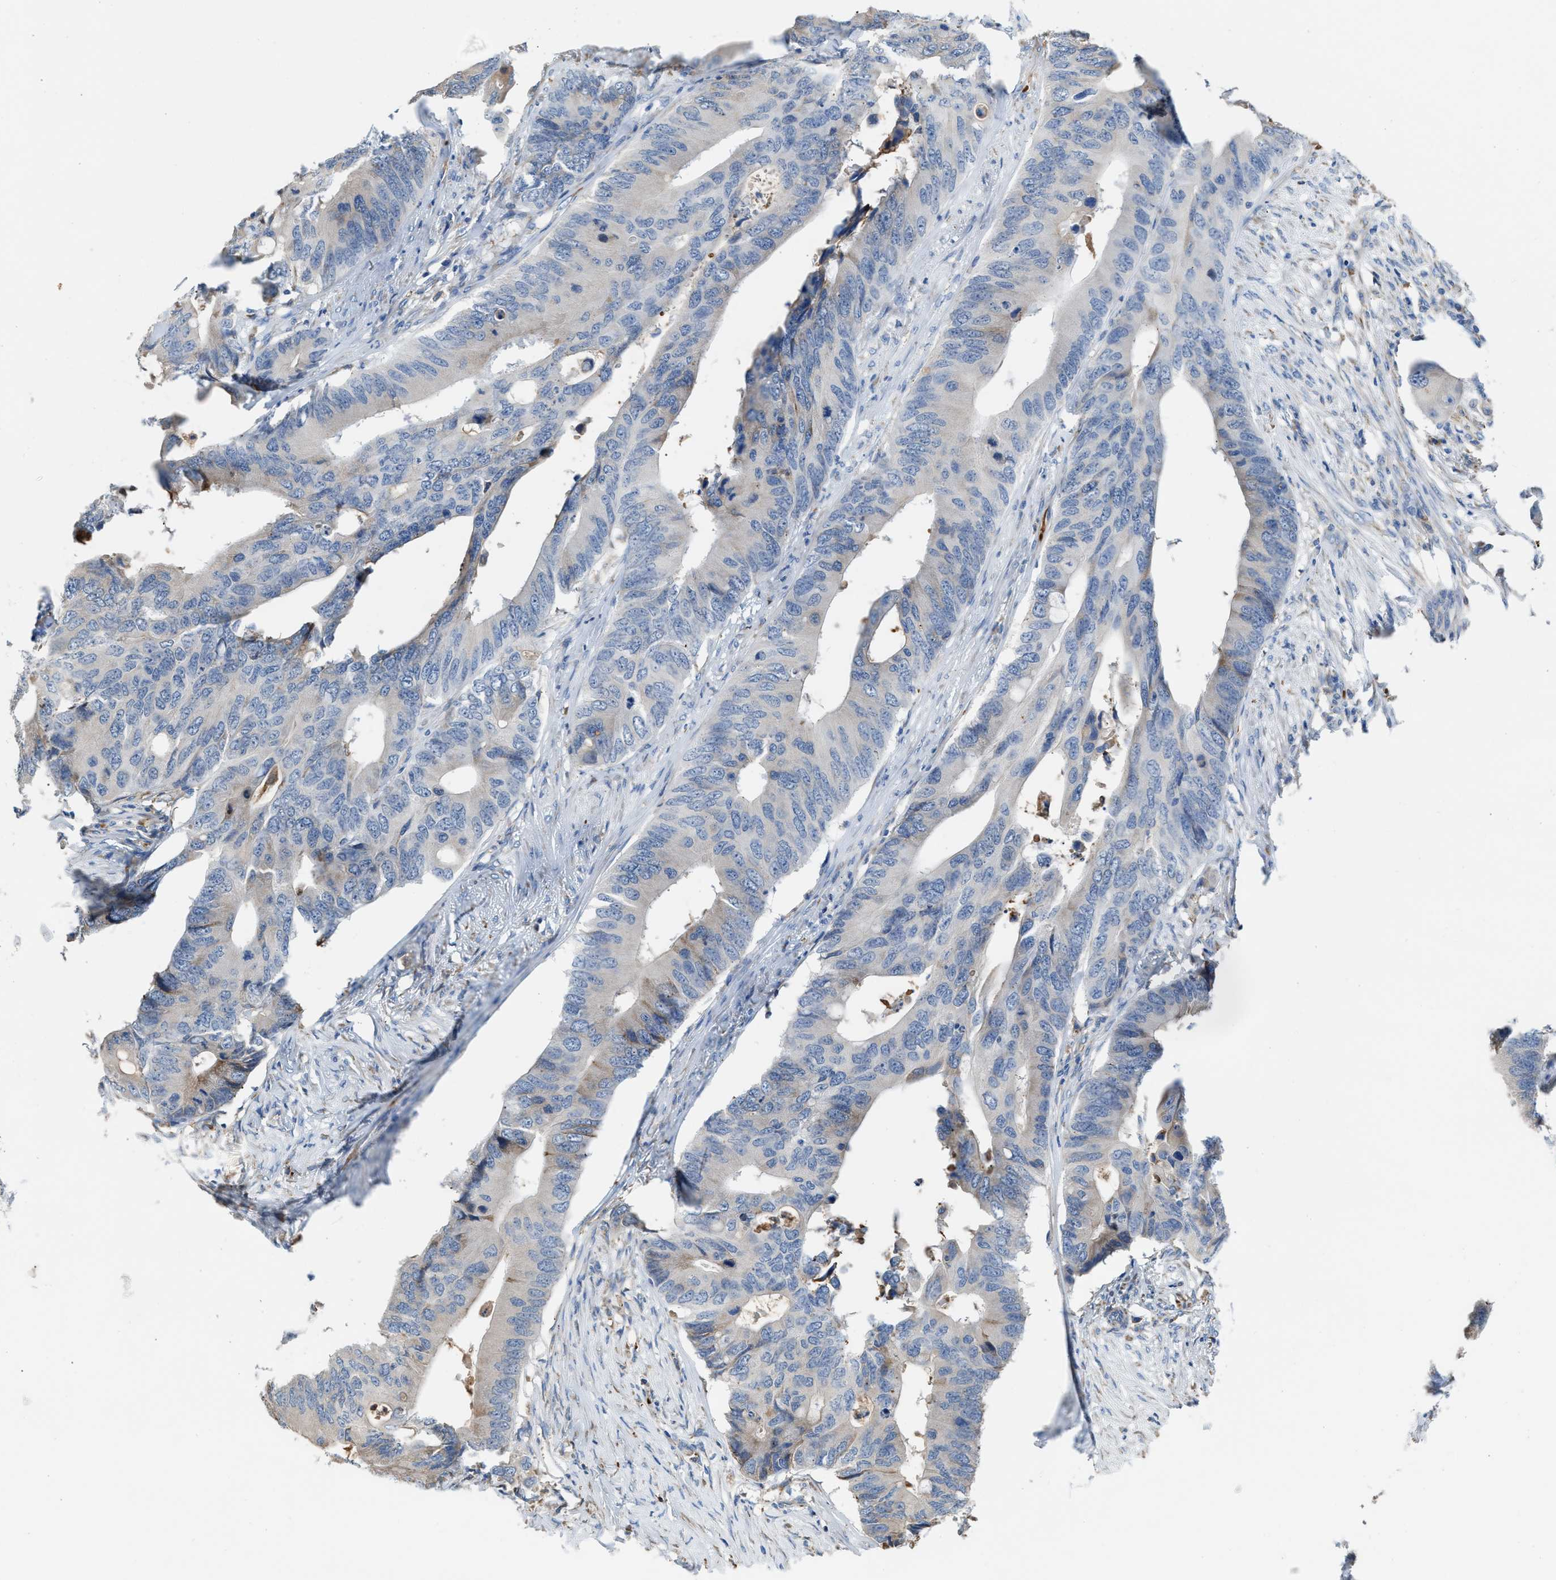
{"staining": {"intensity": "negative", "quantity": "none", "location": "none"}, "tissue": "colorectal cancer", "cell_type": "Tumor cells", "image_type": "cancer", "snomed": [{"axis": "morphology", "description": "Adenocarcinoma, NOS"}, {"axis": "topography", "description": "Colon"}], "caption": "A high-resolution photomicrograph shows IHC staining of colorectal cancer (adenocarcinoma), which reveals no significant expression in tumor cells.", "gene": "CA3", "patient": {"sex": "male", "age": 71}}